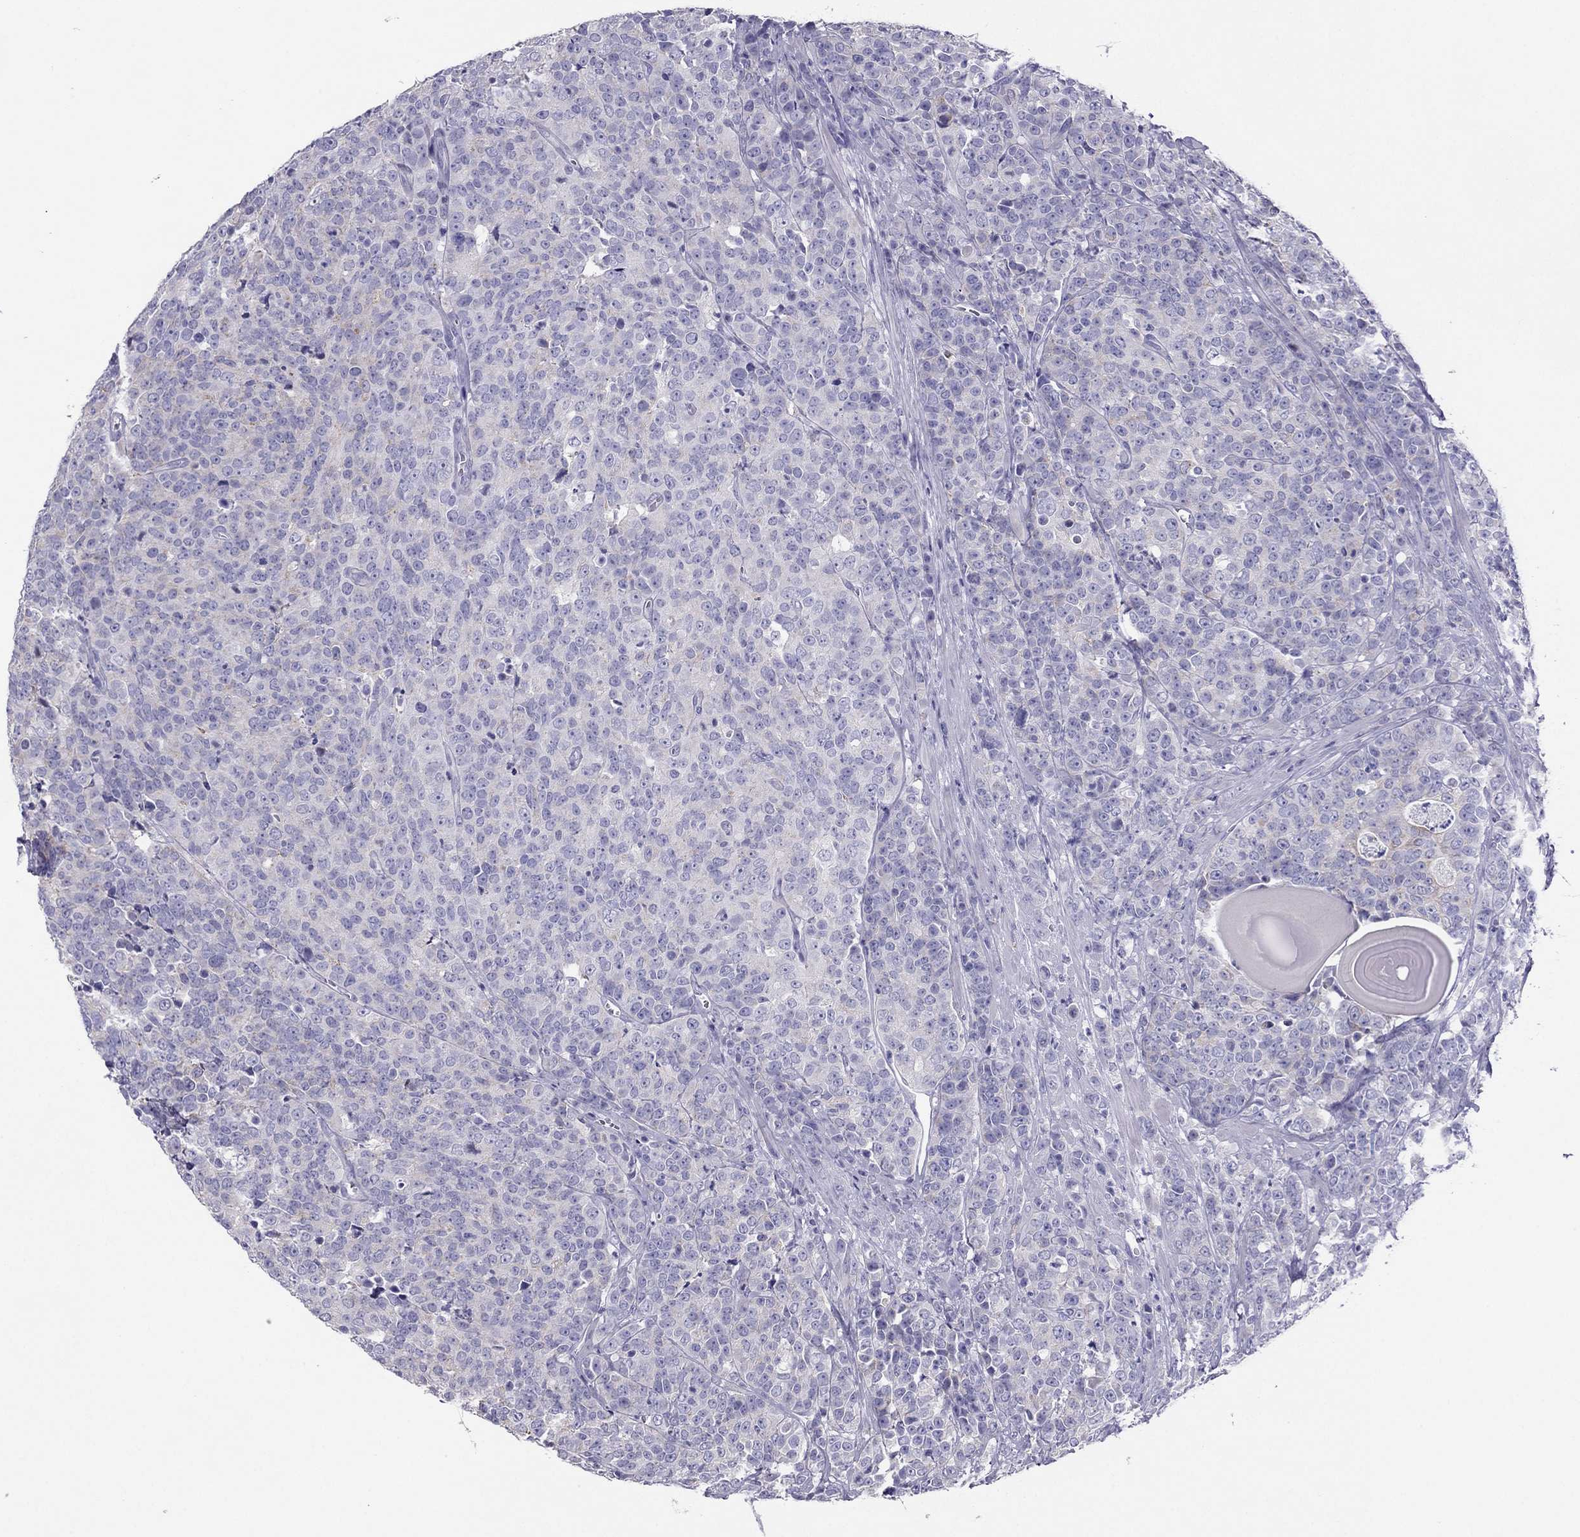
{"staining": {"intensity": "negative", "quantity": "none", "location": "none"}, "tissue": "prostate cancer", "cell_type": "Tumor cells", "image_type": "cancer", "snomed": [{"axis": "morphology", "description": "Adenocarcinoma, NOS"}, {"axis": "topography", "description": "Prostate"}], "caption": "Tumor cells show no significant staining in prostate cancer.", "gene": "MAEL", "patient": {"sex": "male", "age": 67}}